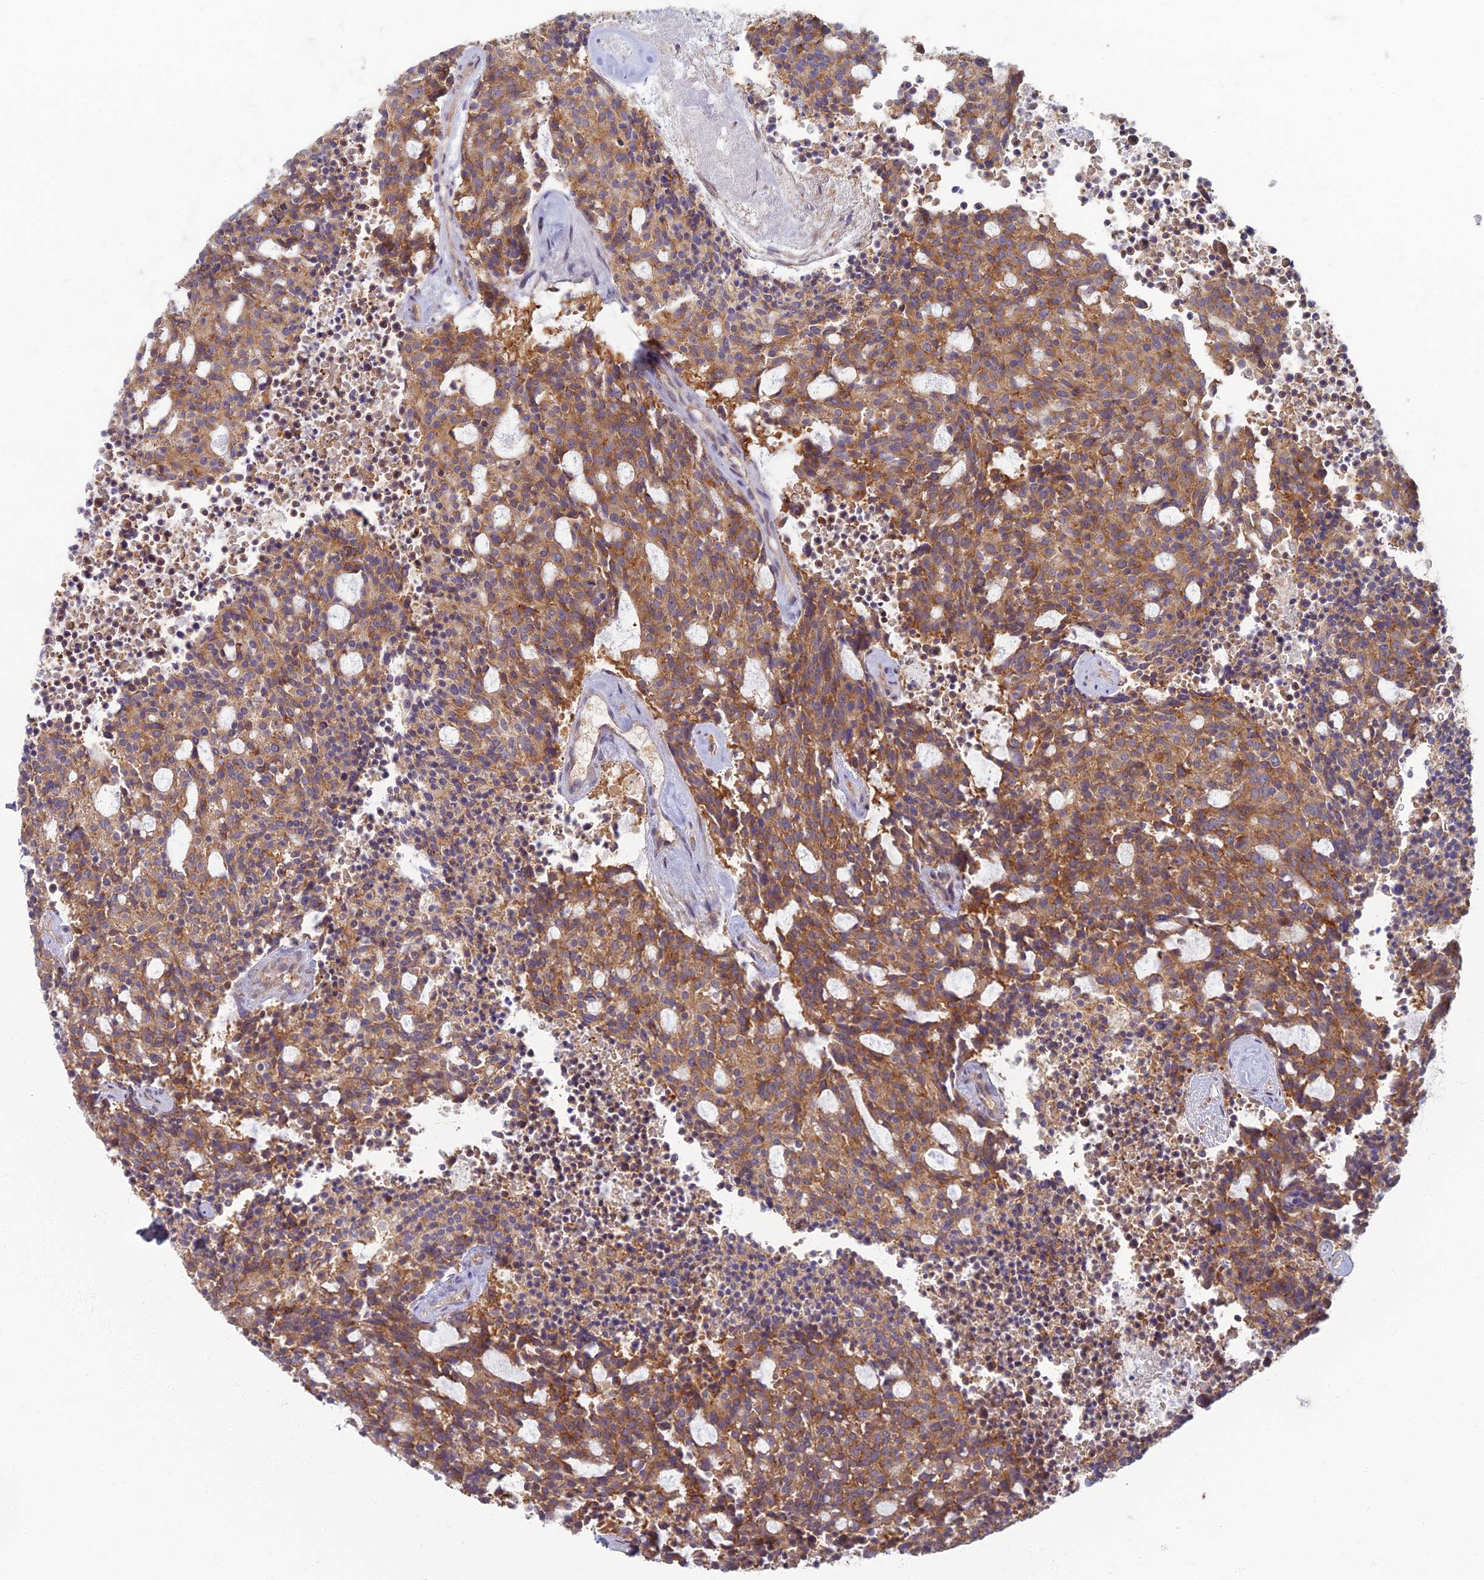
{"staining": {"intensity": "moderate", "quantity": ">75%", "location": "cytoplasmic/membranous"}, "tissue": "carcinoid", "cell_type": "Tumor cells", "image_type": "cancer", "snomed": [{"axis": "morphology", "description": "Carcinoid, malignant, NOS"}, {"axis": "topography", "description": "Pancreas"}], "caption": "This is an image of IHC staining of malignant carcinoid, which shows moderate staining in the cytoplasmic/membranous of tumor cells.", "gene": "PROX2", "patient": {"sex": "female", "age": 54}}